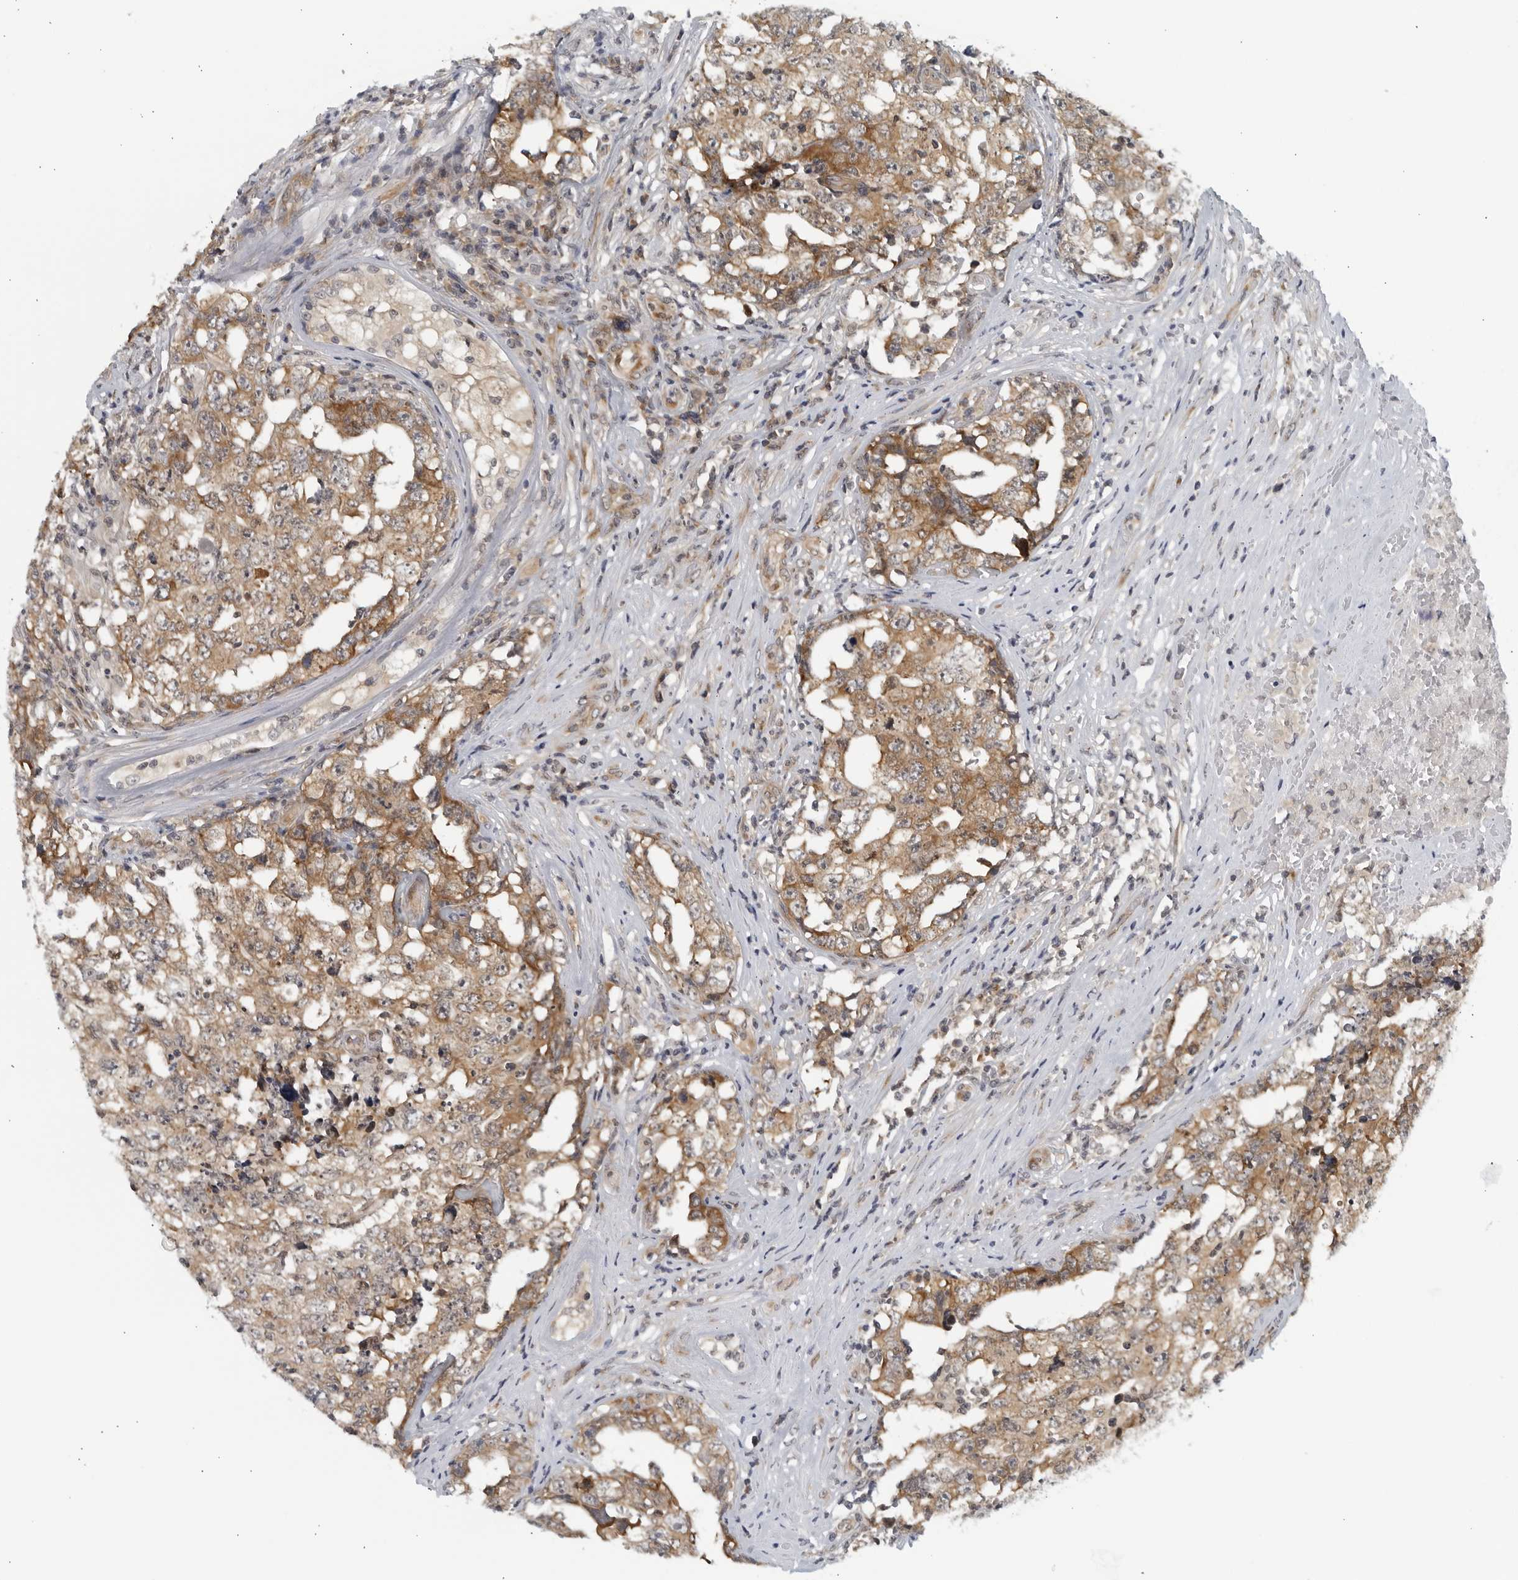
{"staining": {"intensity": "moderate", "quantity": ">75%", "location": "cytoplasmic/membranous"}, "tissue": "testis cancer", "cell_type": "Tumor cells", "image_type": "cancer", "snomed": [{"axis": "morphology", "description": "Carcinoma, Embryonal, NOS"}, {"axis": "topography", "description": "Testis"}], "caption": "High-power microscopy captured an IHC histopathology image of testis cancer (embryonal carcinoma), revealing moderate cytoplasmic/membranous expression in approximately >75% of tumor cells. (DAB = brown stain, brightfield microscopy at high magnification).", "gene": "RC3H1", "patient": {"sex": "male", "age": 26}}